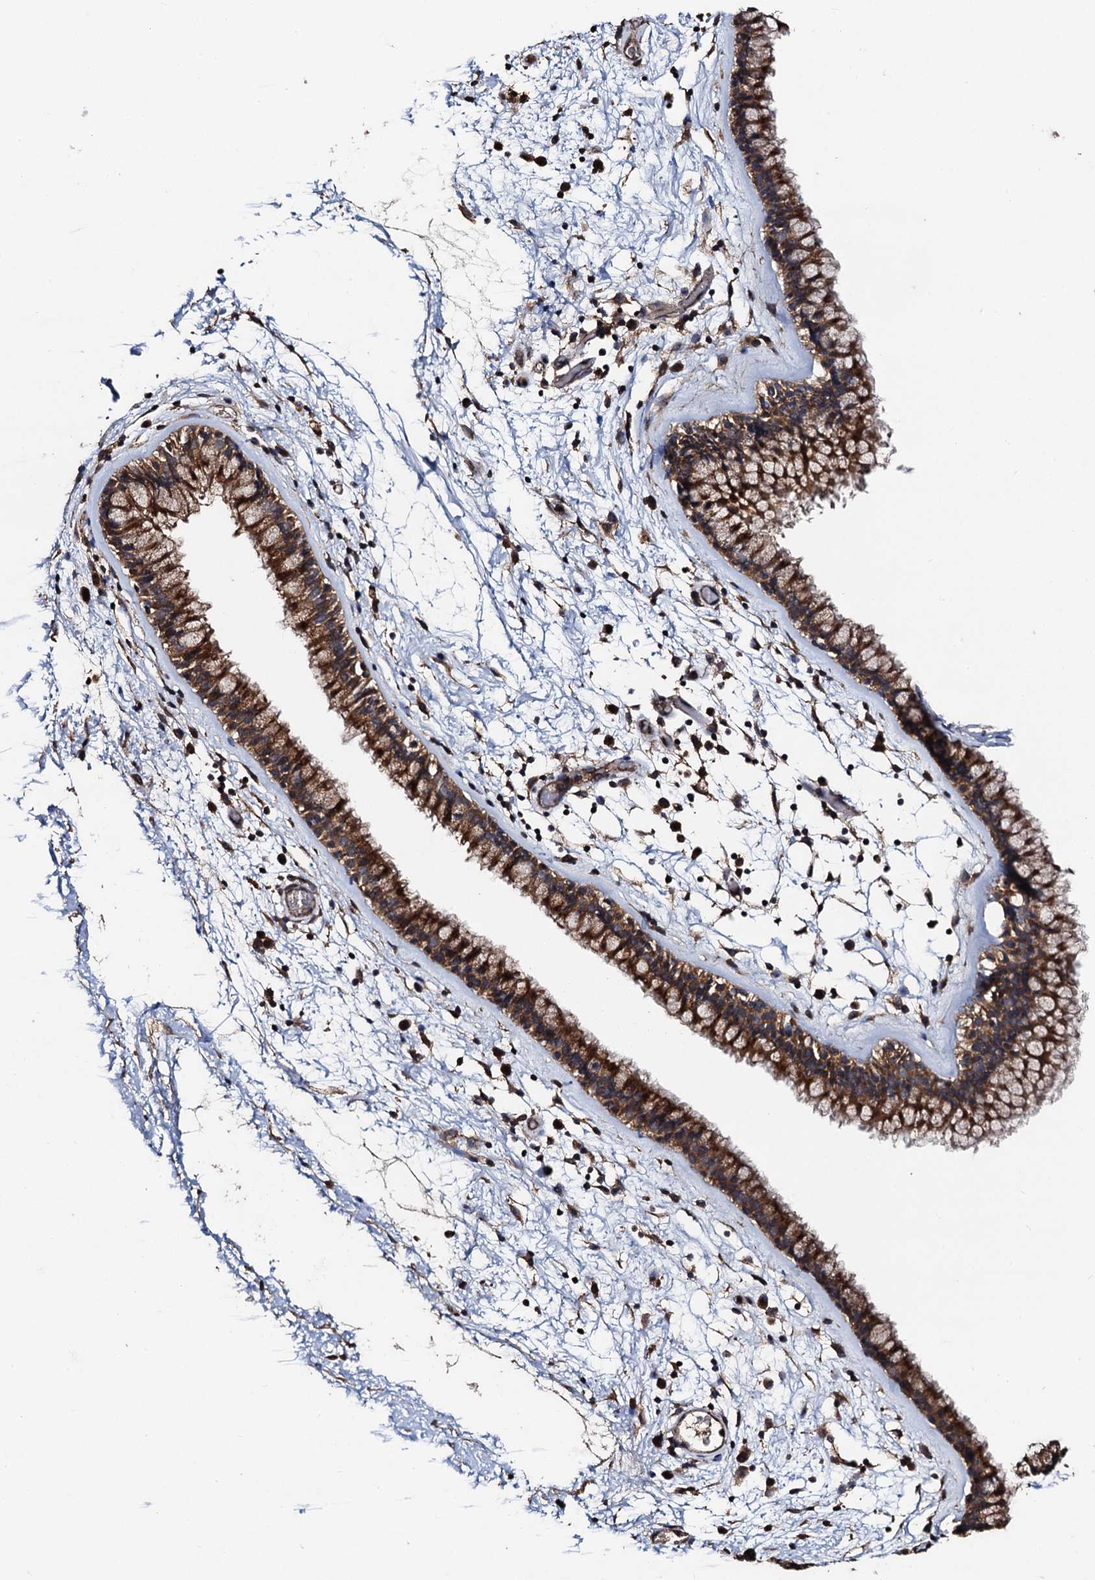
{"staining": {"intensity": "moderate", "quantity": ">75%", "location": "cytoplasmic/membranous"}, "tissue": "nasopharynx", "cell_type": "Respiratory epithelial cells", "image_type": "normal", "snomed": [{"axis": "morphology", "description": "Normal tissue, NOS"}, {"axis": "morphology", "description": "Inflammation, NOS"}, {"axis": "topography", "description": "Nasopharynx"}], "caption": "IHC image of benign human nasopharynx stained for a protein (brown), which shows medium levels of moderate cytoplasmic/membranous positivity in approximately >75% of respiratory epithelial cells.", "gene": "PPTC7", "patient": {"sex": "male", "age": 48}}